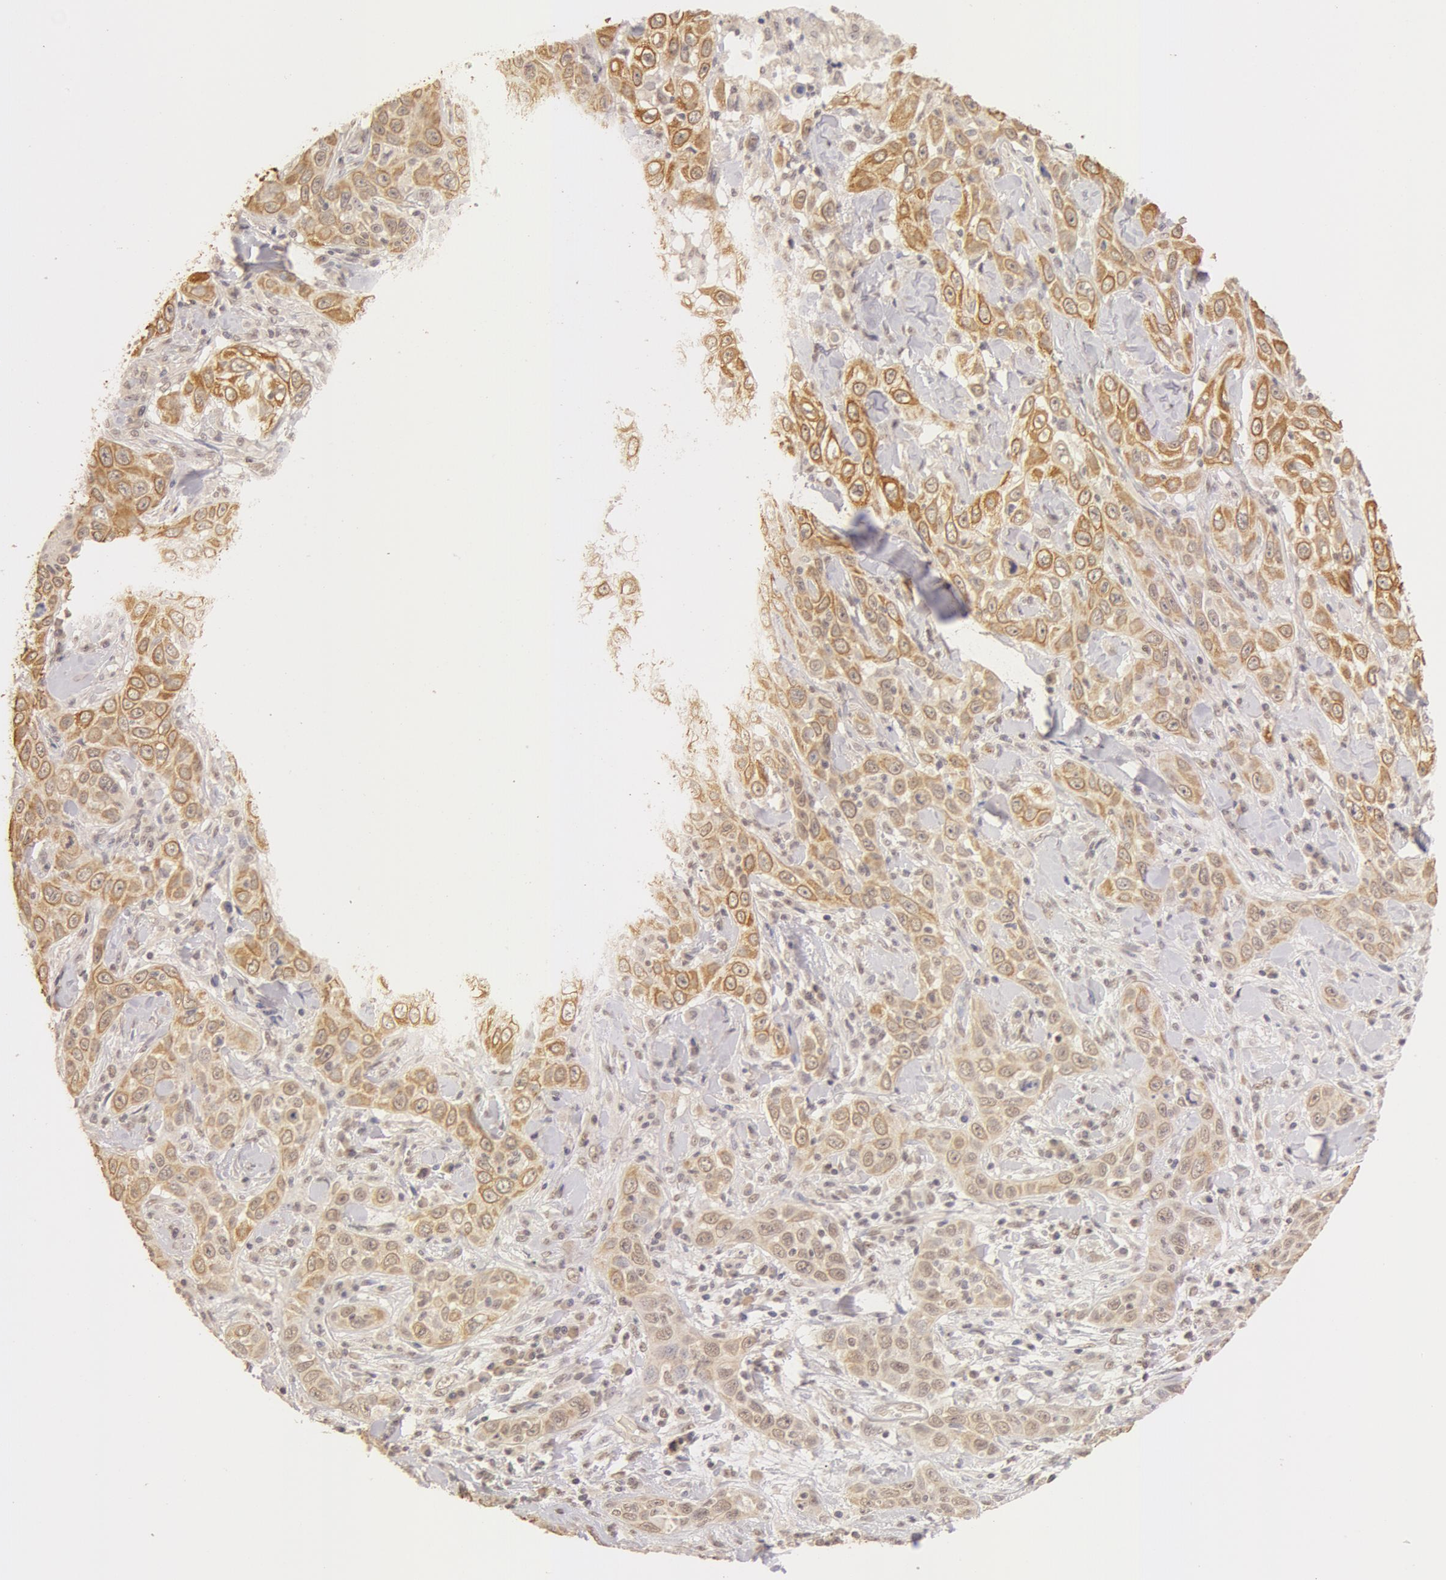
{"staining": {"intensity": "moderate", "quantity": ">75%", "location": "cytoplasmic/membranous,nuclear"}, "tissue": "skin cancer", "cell_type": "Tumor cells", "image_type": "cancer", "snomed": [{"axis": "morphology", "description": "Squamous cell carcinoma, NOS"}, {"axis": "topography", "description": "Skin"}], "caption": "A high-resolution photomicrograph shows IHC staining of skin squamous cell carcinoma, which displays moderate cytoplasmic/membranous and nuclear positivity in about >75% of tumor cells.", "gene": "SNRNP70", "patient": {"sex": "male", "age": 84}}